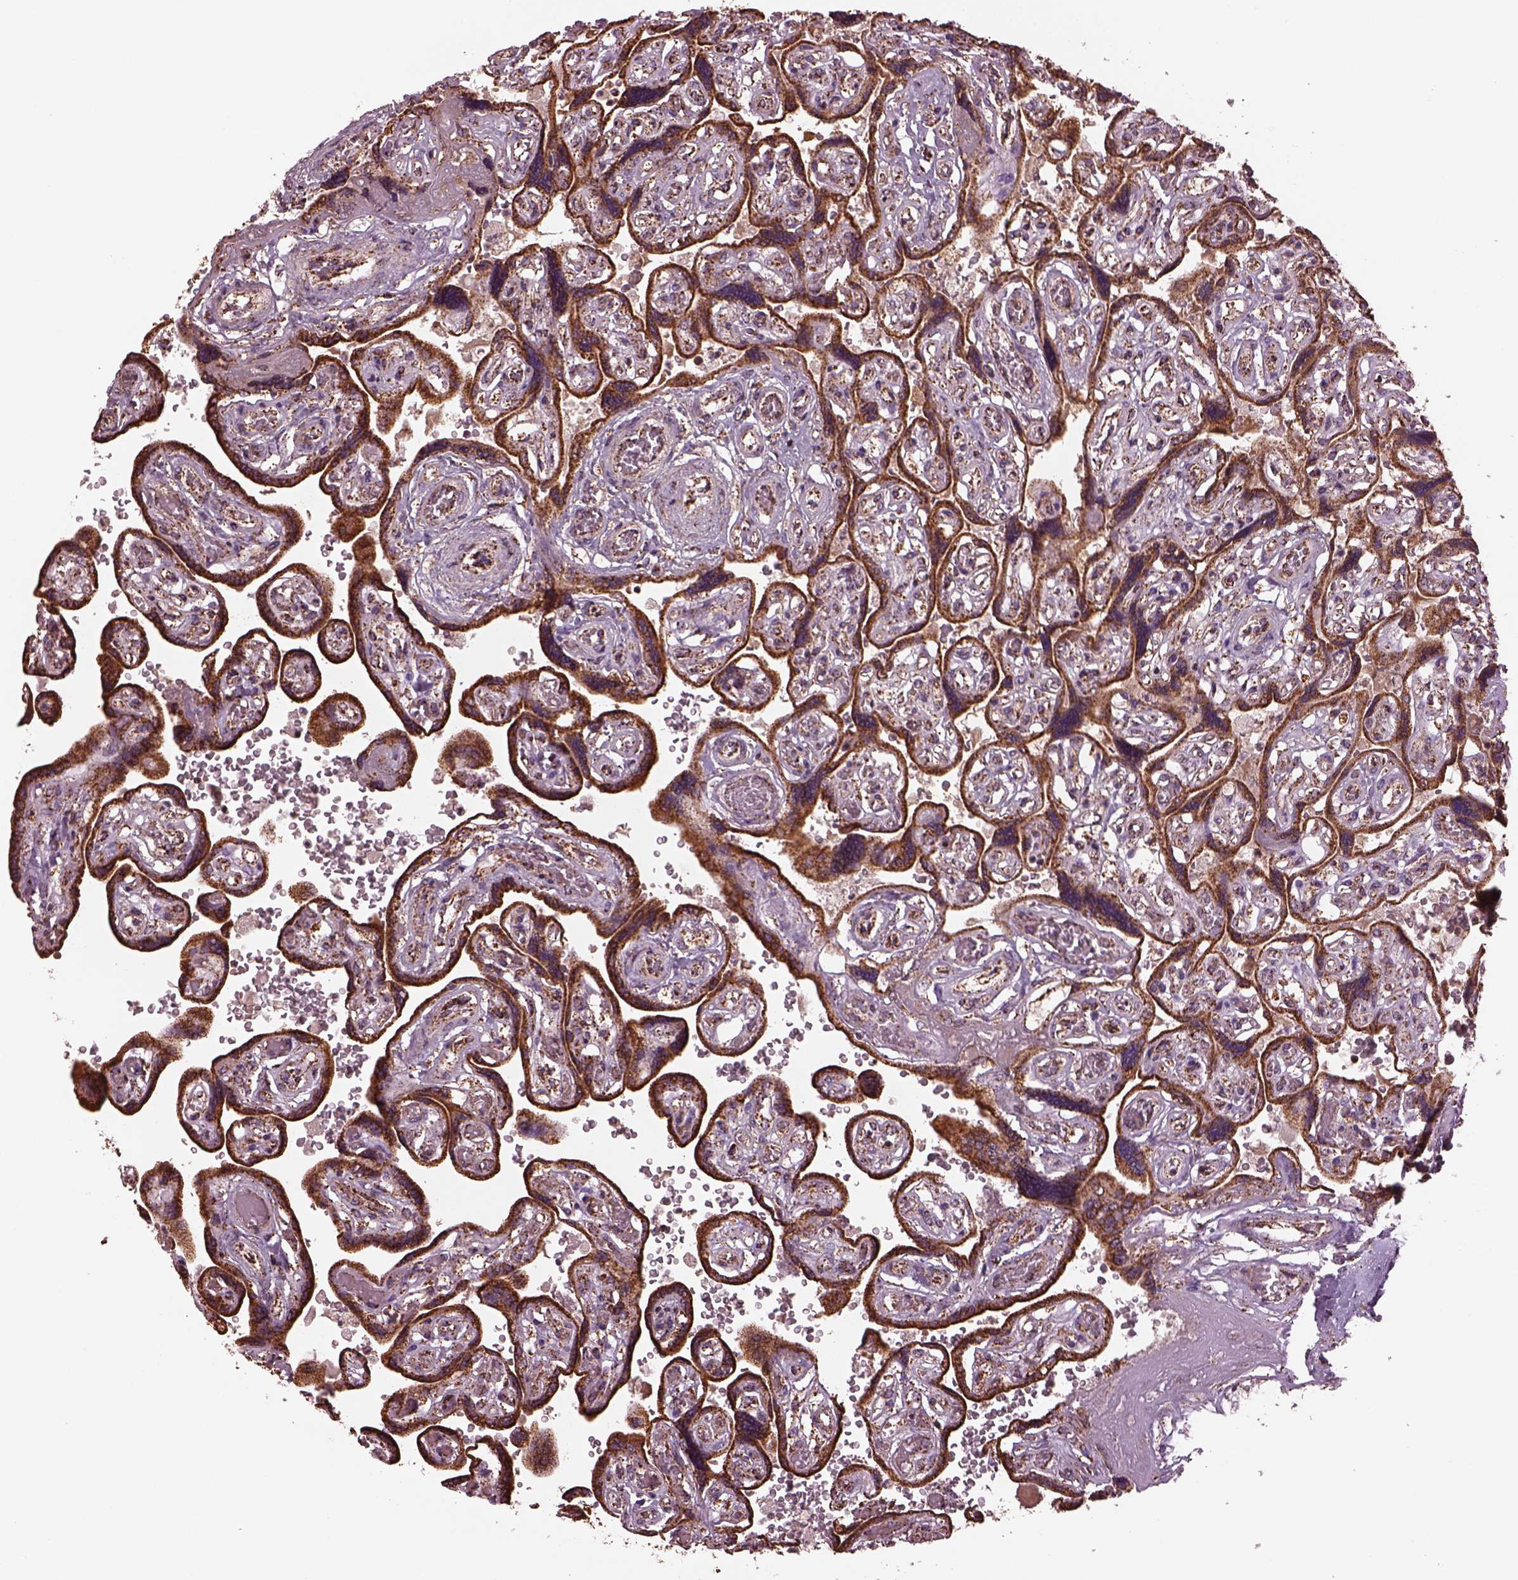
{"staining": {"intensity": "moderate", "quantity": ">75%", "location": "cytoplasmic/membranous"}, "tissue": "placenta", "cell_type": "Decidual cells", "image_type": "normal", "snomed": [{"axis": "morphology", "description": "Normal tissue, NOS"}, {"axis": "topography", "description": "Placenta"}], "caption": "Moderate cytoplasmic/membranous positivity for a protein is present in approximately >75% of decidual cells of benign placenta using IHC.", "gene": "TMEM254", "patient": {"sex": "female", "age": 32}}